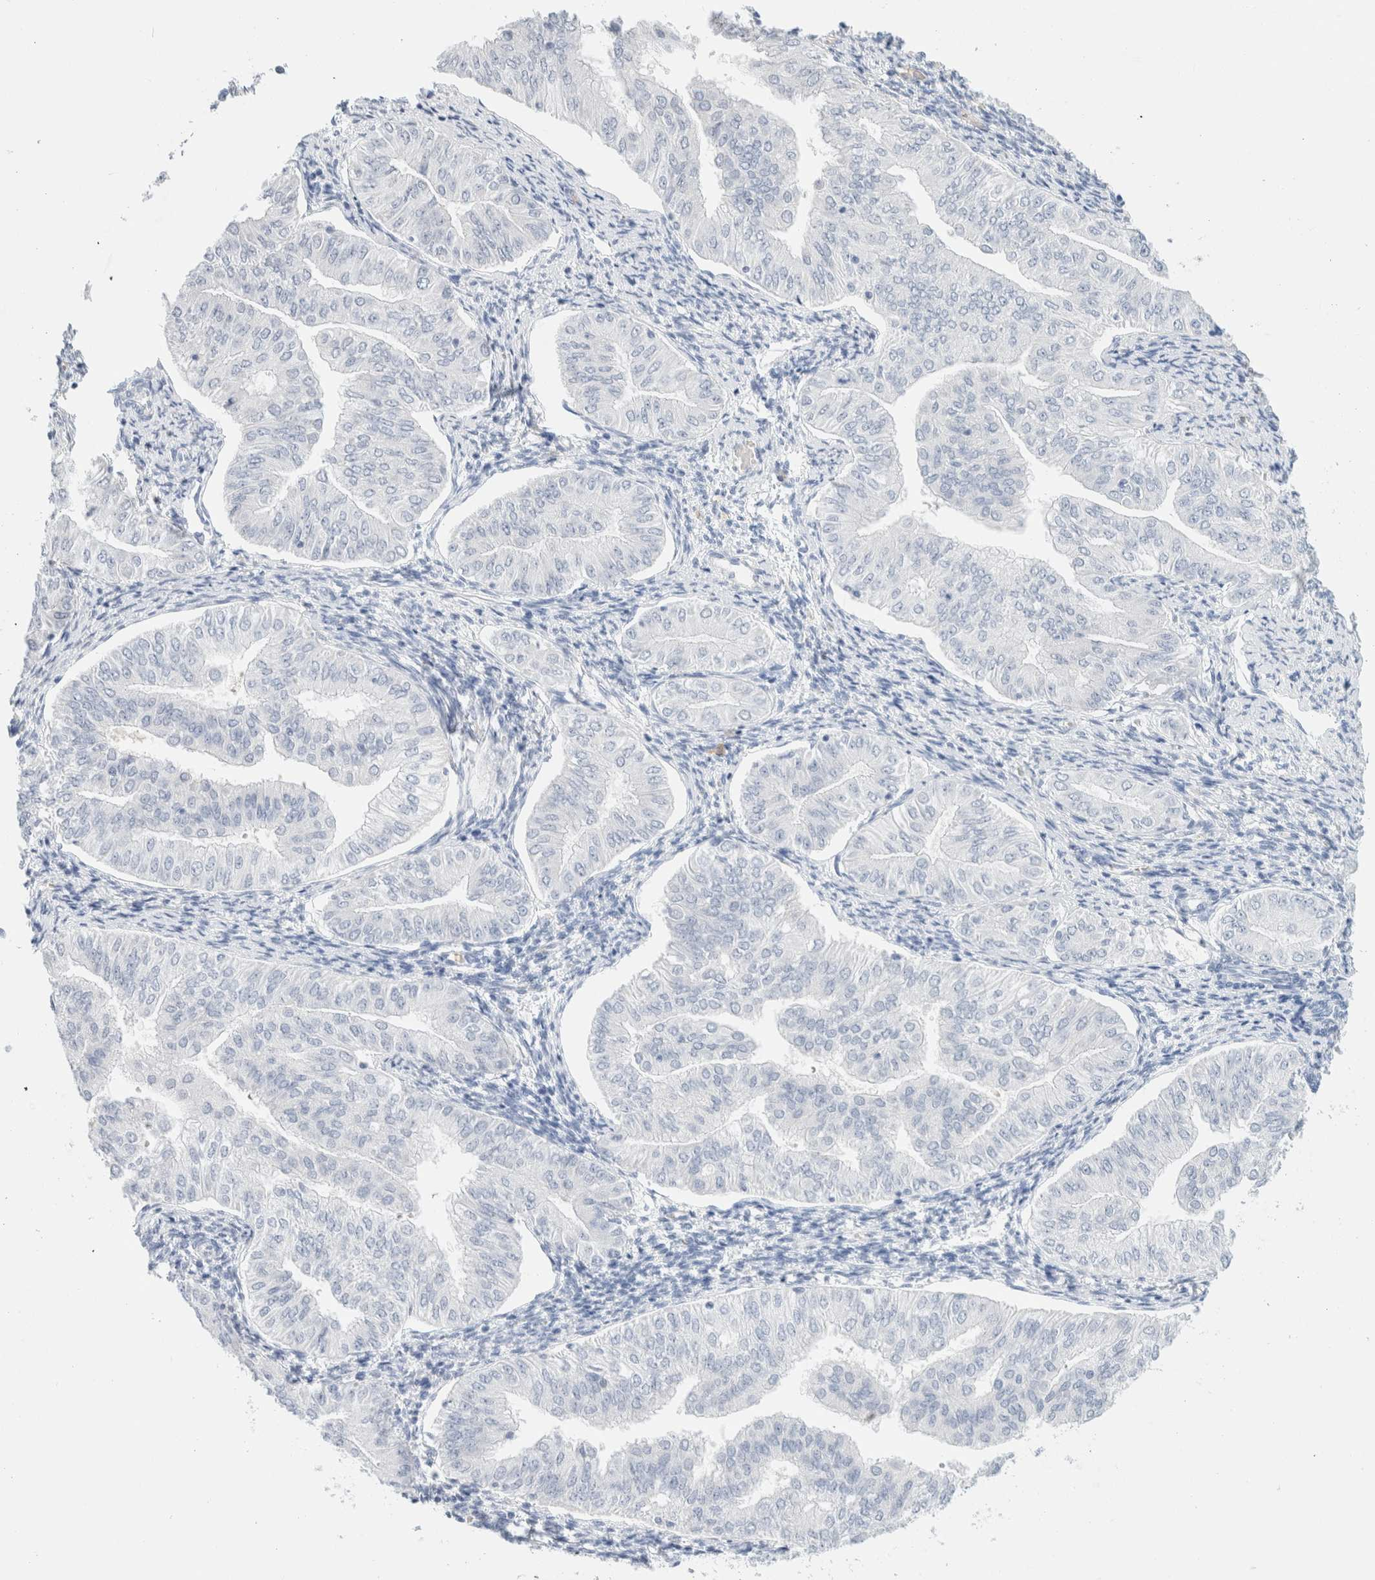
{"staining": {"intensity": "negative", "quantity": "none", "location": "none"}, "tissue": "endometrial cancer", "cell_type": "Tumor cells", "image_type": "cancer", "snomed": [{"axis": "morphology", "description": "Normal tissue, NOS"}, {"axis": "morphology", "description": "Adenocarcinoma, NOS"}, {"axis": "topography", "description": "Endometrium"}], "caption": "The histopathology image demonstrates no significant staining in tumor cells of endometrial cancer. (DAB IHC, high magnification).", "gene": "ARG1", "patient": {"sex": "female", "age": 53}}